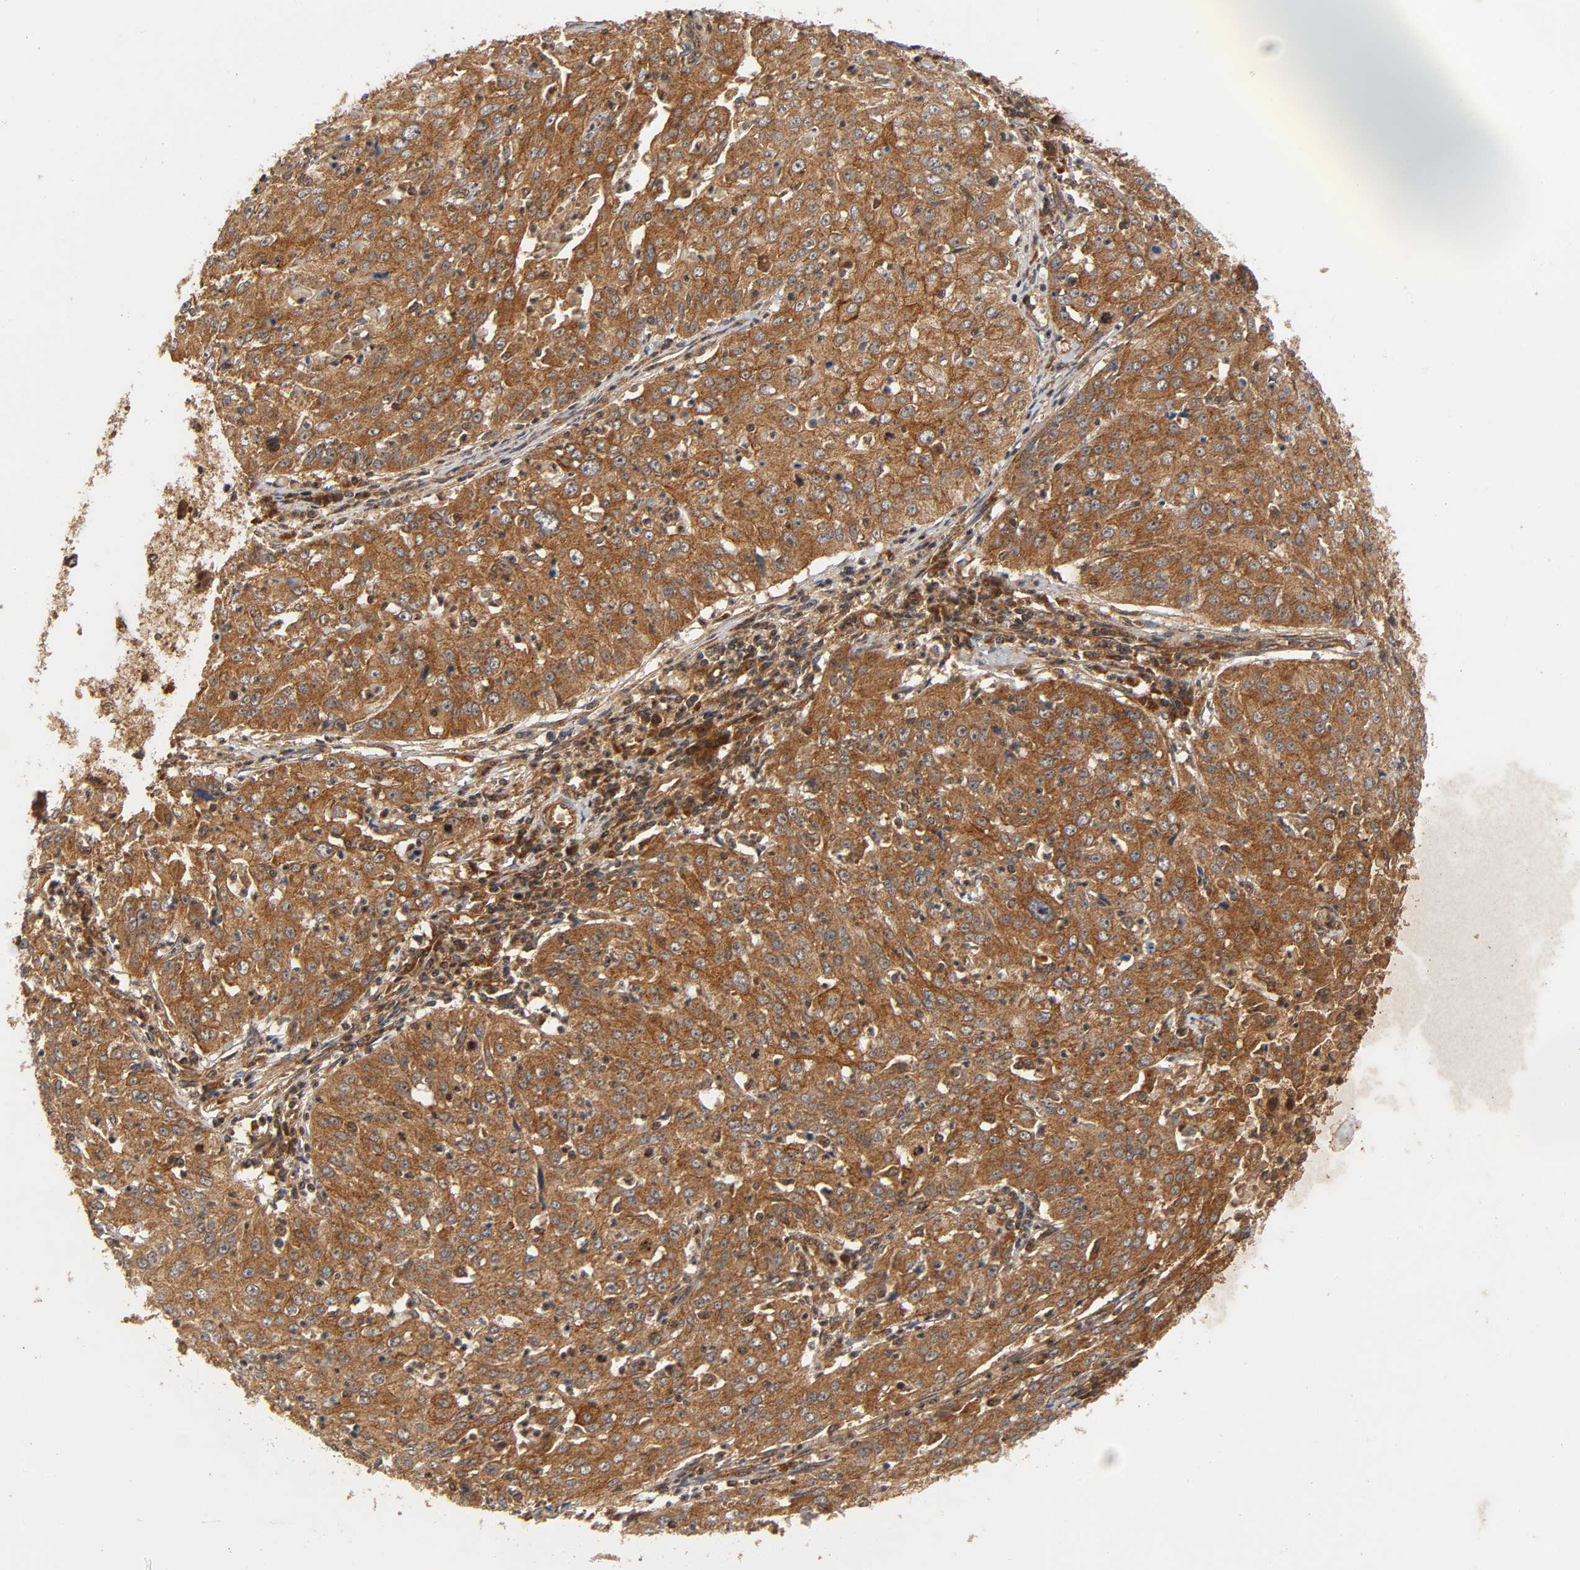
{"staining": {"intensity": "strong", "quantity": ">75%", "location": "cytoplasmic/membranous"}, "tissue": "cervical cancer", "cell_type": "Tumor cells", "image_type": "cancer", "snomed": [{"axis": "morphology", "description": "Squamous cell carcinoma, NOS"}, {"axis": "topography", "description": "Cervix"}], "caption": "Brown immunohistochemical staining in human cervical cancer displays strong cytoplasmic/membranous positivity in about >75% of tumor cells.", "gene": "IKBKB", "patient": {"sex": "female", "age": 39}}